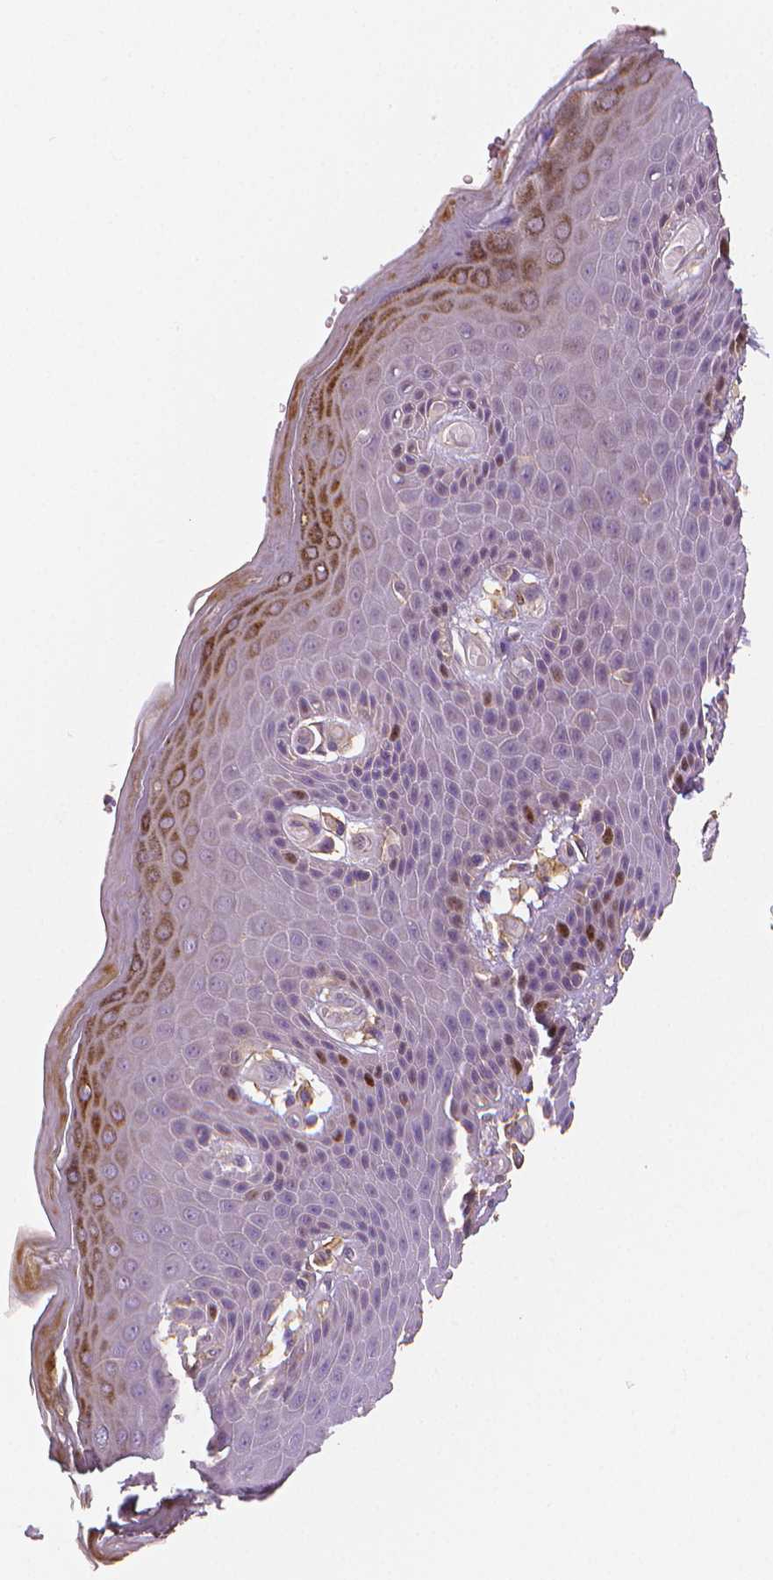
{"staining": {"intensity": "moderate", "quantity": "<25%", "location": "cytoplasmic/membranous,nuclear"}, "tissue": "skin", "cell_type": "Epidermal cells", "image_type": "normal", "snomed": [{"axis": "morphology", "description": "Normal tissue, NOS"}, {"axis": "topography", "description": "Anal"}, {"axis": "topography", "description": "Peripheral nerve tissue"}], "caption": "Immunohistochemical staining of normal human skin reveals <25% levels of moderate cytoplasmic/membranous,nuclear protein expression in about <25% of epidermal cells. The staining is performed using DAB (3,3'-diaminobenzidine) brown chromogen to label protein expression. The nuclei are counter-stained blue using hematoxylin.", "gene": "MKI67", "patient": {"sex": "male", "age": 51}}